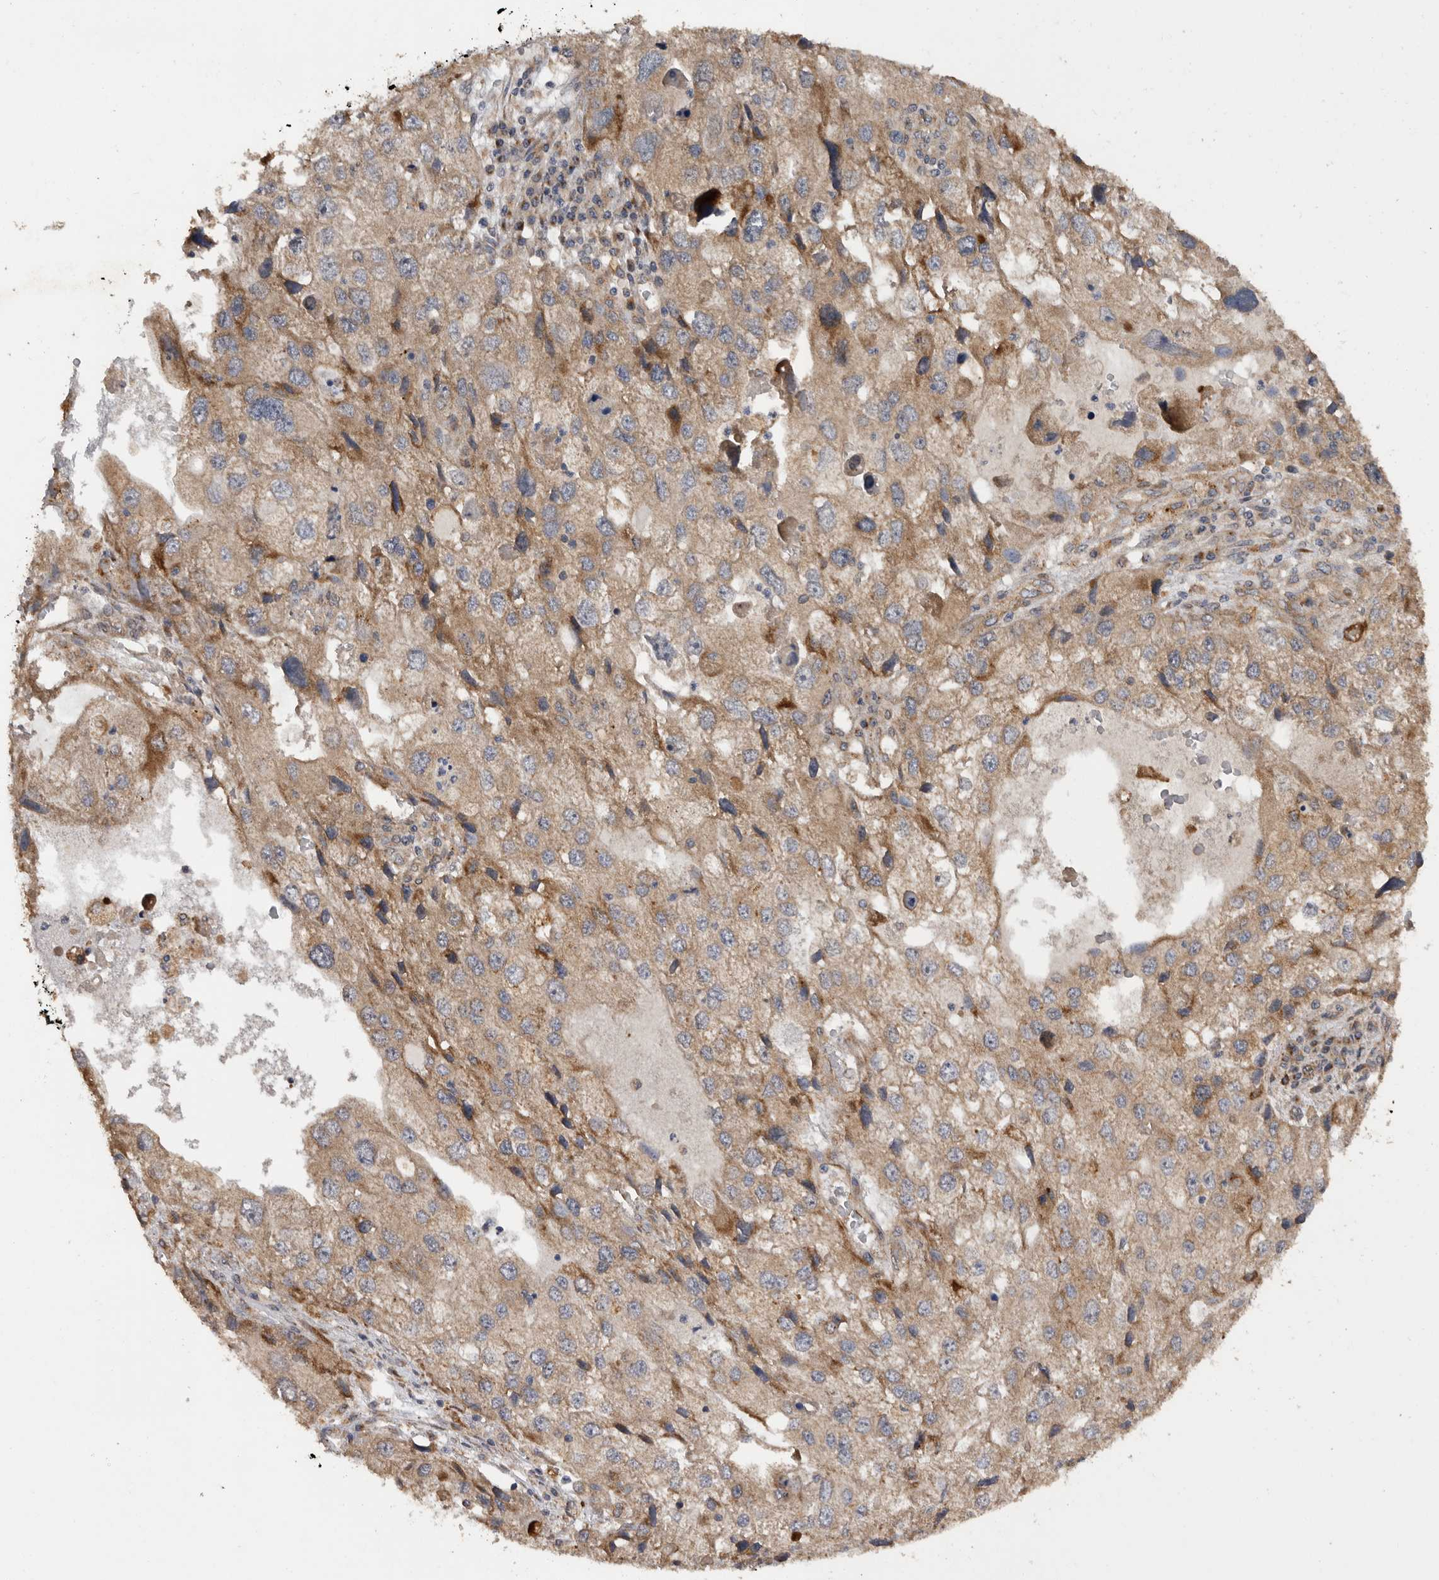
{"staining": {"intensity": "moderate", "quantity": "25%-75%", "location": "cytoplasmic/membranous"}, "tissue": "endometrial cancer", "cell_type": "Tumor cells", "image_type": "cancer", "snomed": [{"axis": "morphology", "description": "Adenocarcinoma, NOS"}, {"axis": "topography", "description": "Endometrium"}], "caption": "Endometrial cancer stained with immunohistochemistry exhibits moderate cytoplasmic/membranous expression in about 25%-75% of tumor cells.", "gene": "PODXL2", "patient": {"sex": "female", "age": 49}}